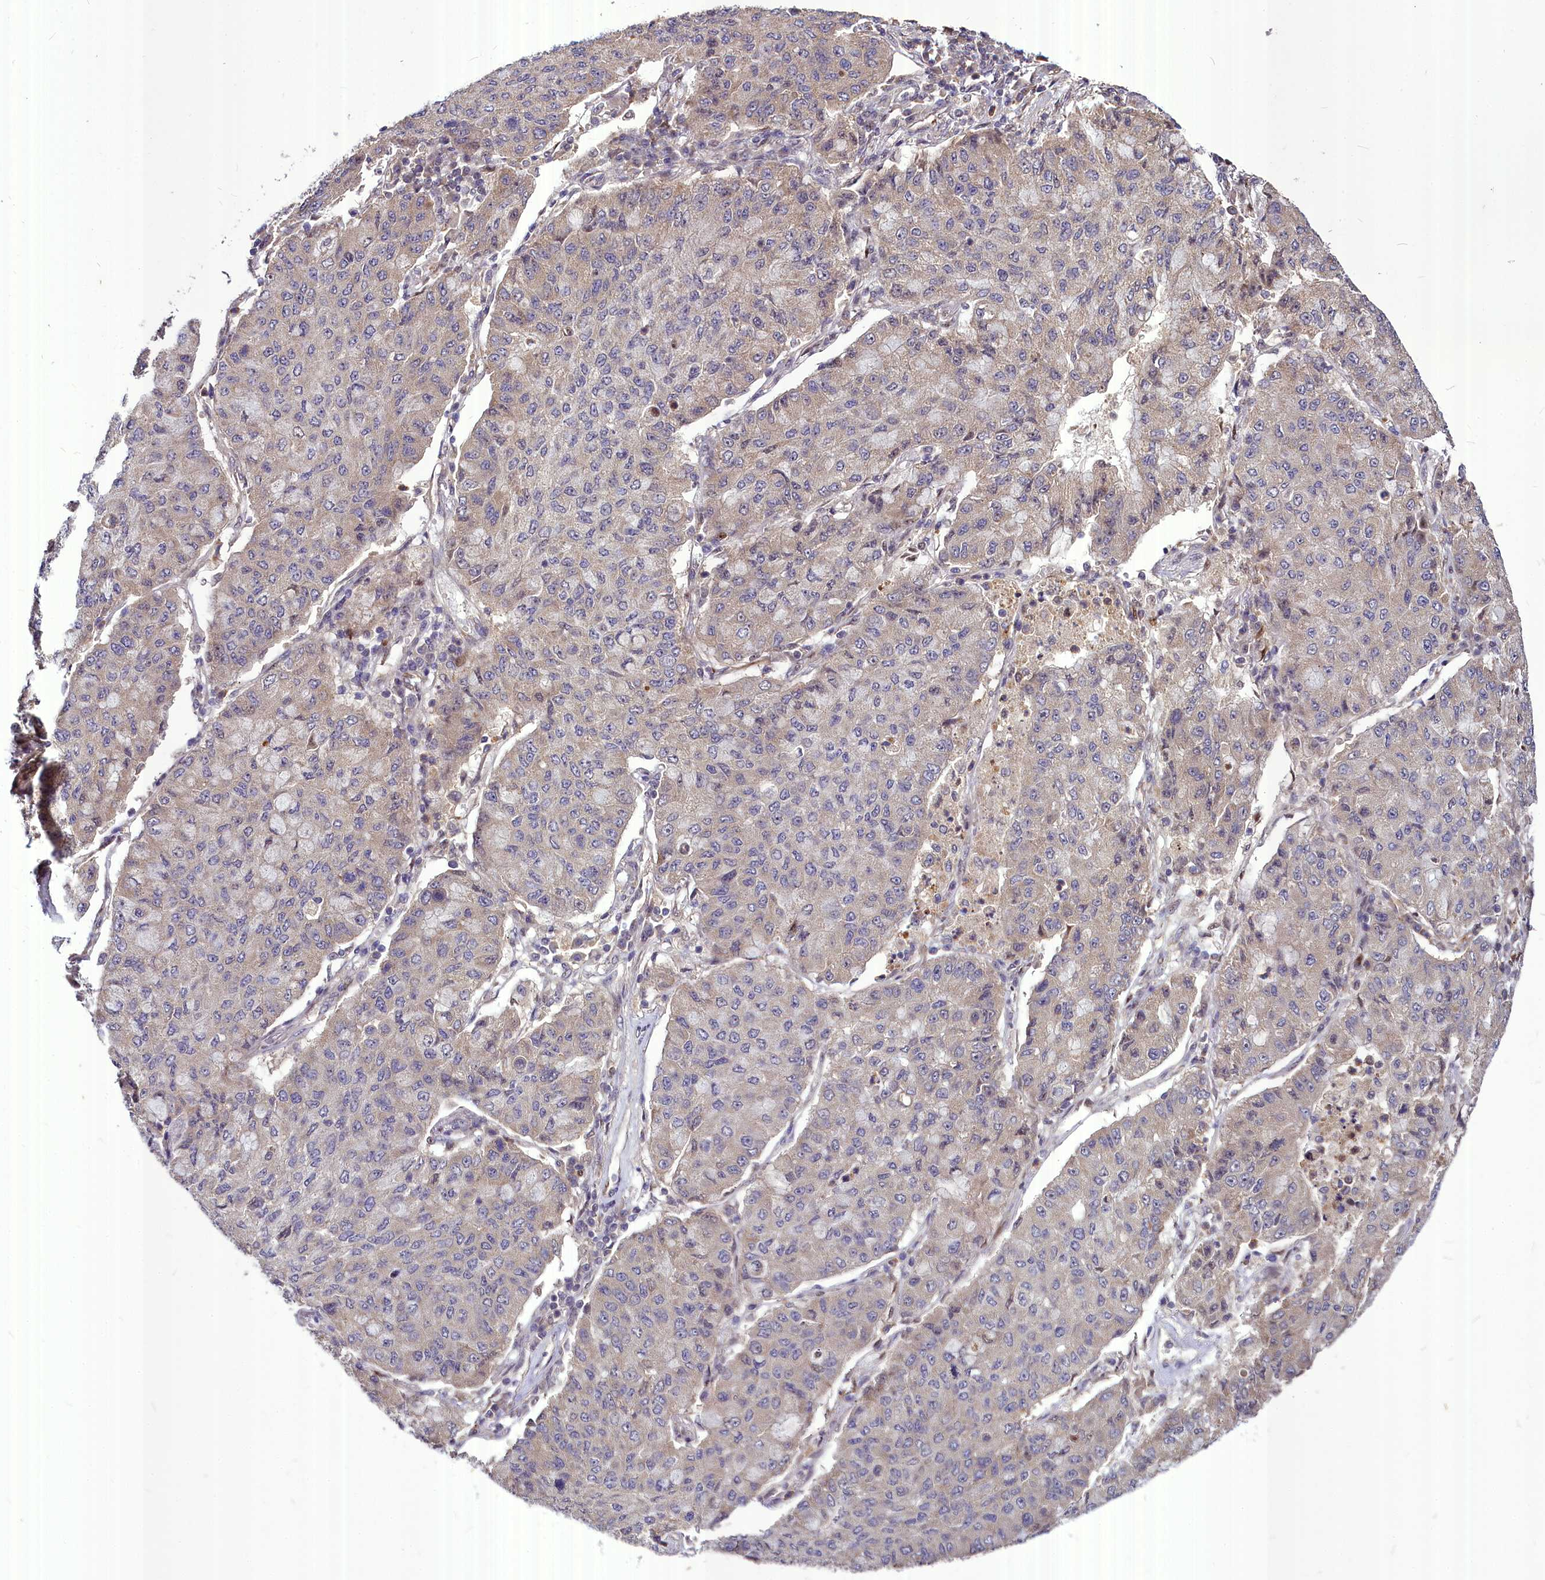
{"staining": {"intensity": "negative", "quantity": "none", "location": "none"}, "tissue": "lung cancer", "cell_type": "Tumor cells", "image_type": "cancer", "snomed": [{"axis": "morphology", "description": "Squamous cell carcinoma, NOS"}, {"axis": "topography", "description": "Lung"}], "caption": "Lung cancer was stained to show a protein in brown. There is no significant positivity in tumor cells.", "gene": "MAML2", "patient": {"sex": "male", "age": 74}}